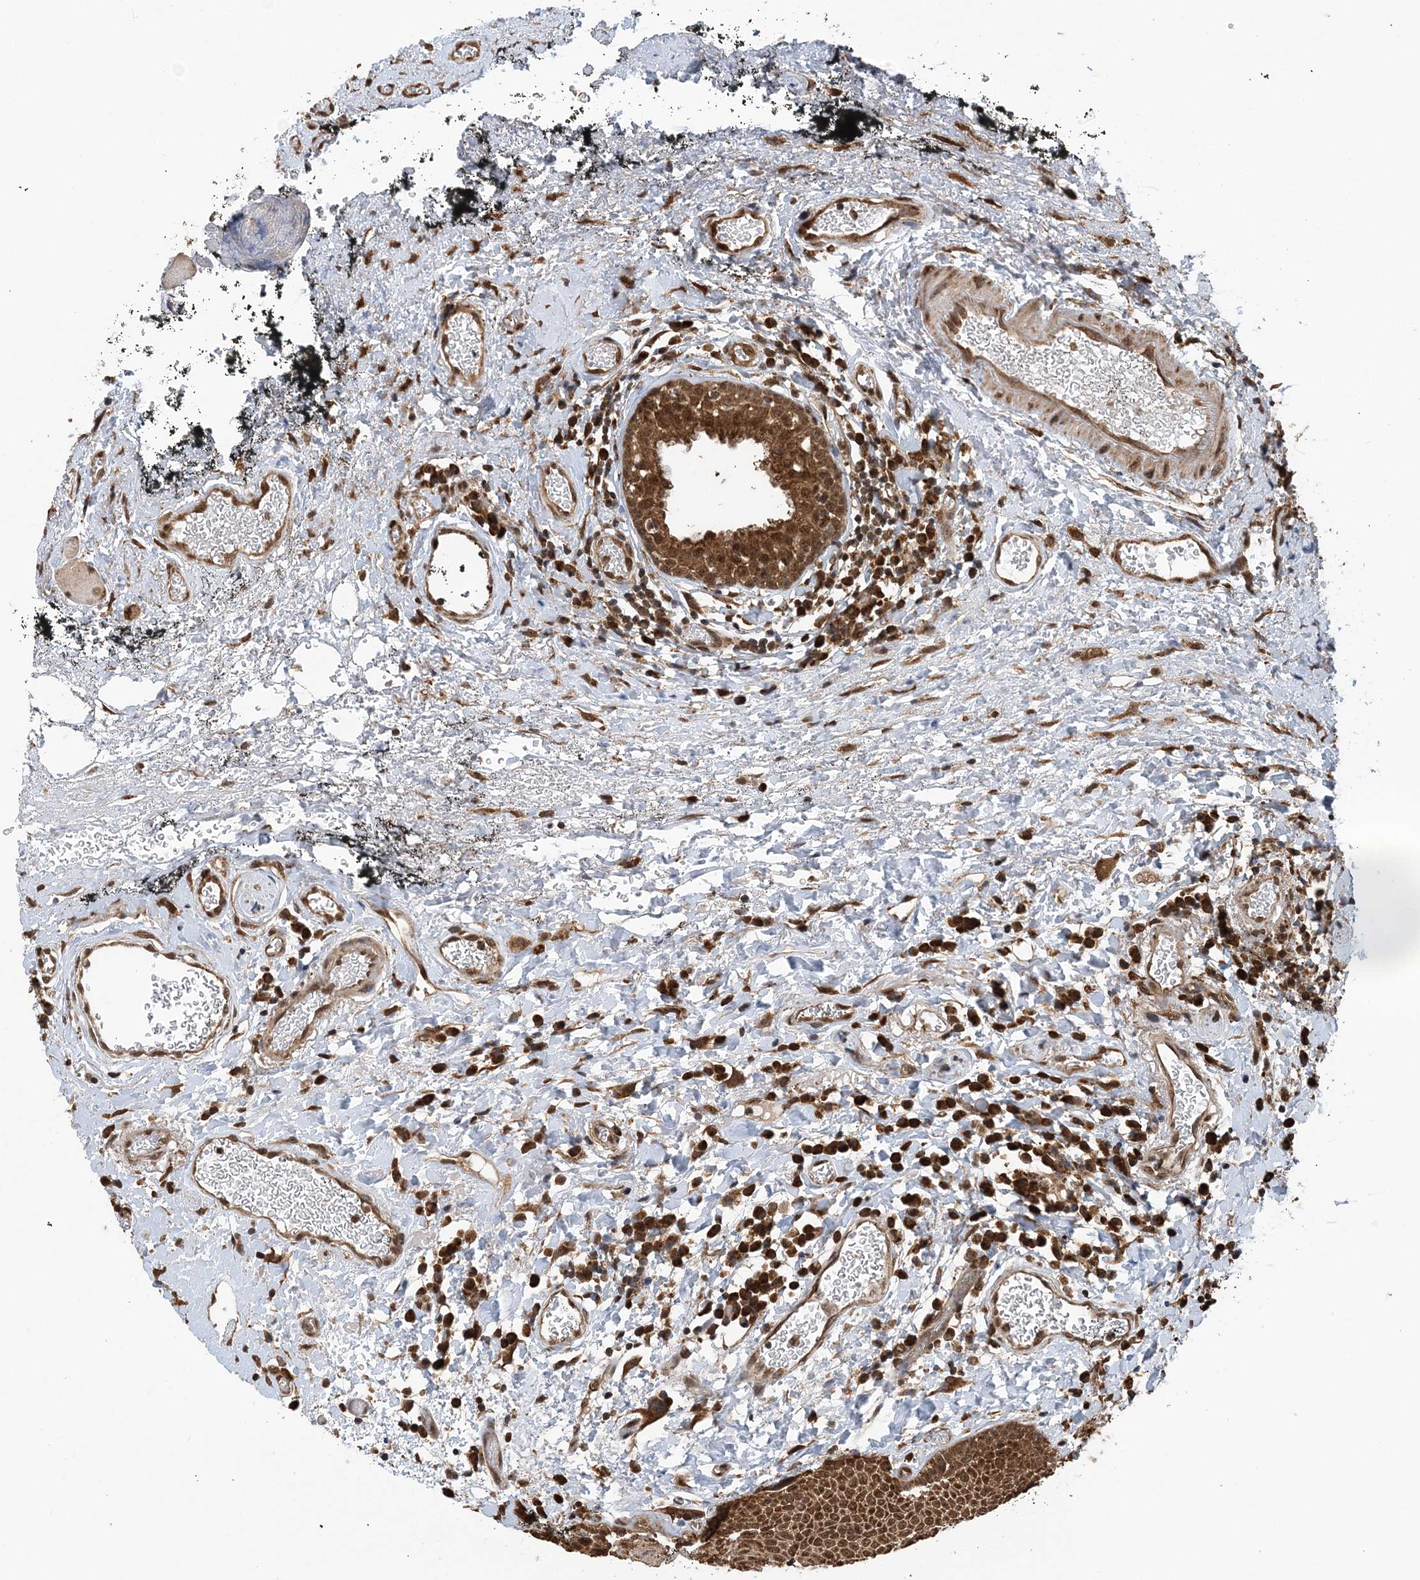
{"staining": {"intensity": "moderate", "quantity": ">75%", "location": "cytoplasmic/membranous"}, "tissue": "oral mucosa", "cell_type": "Squamous epithelial cells", "image_type": "normal", "snomed": [{"axis": "morphology", "description": "Normal tissue, NOS"}, {"axis": "topography", "description": "Oral tissue"}], "caption": "Immunohistochemical staining of benign oral mucosa displays >75% levels of moderate cytoplasmic/membranous protein positivity in about >75% of squamous epithelial cells. (brown staining indicates protein expression, while blue staining denotes nuclei).", "gene": "PCBP1", "patient": {"sex": "male", "age": 74}}